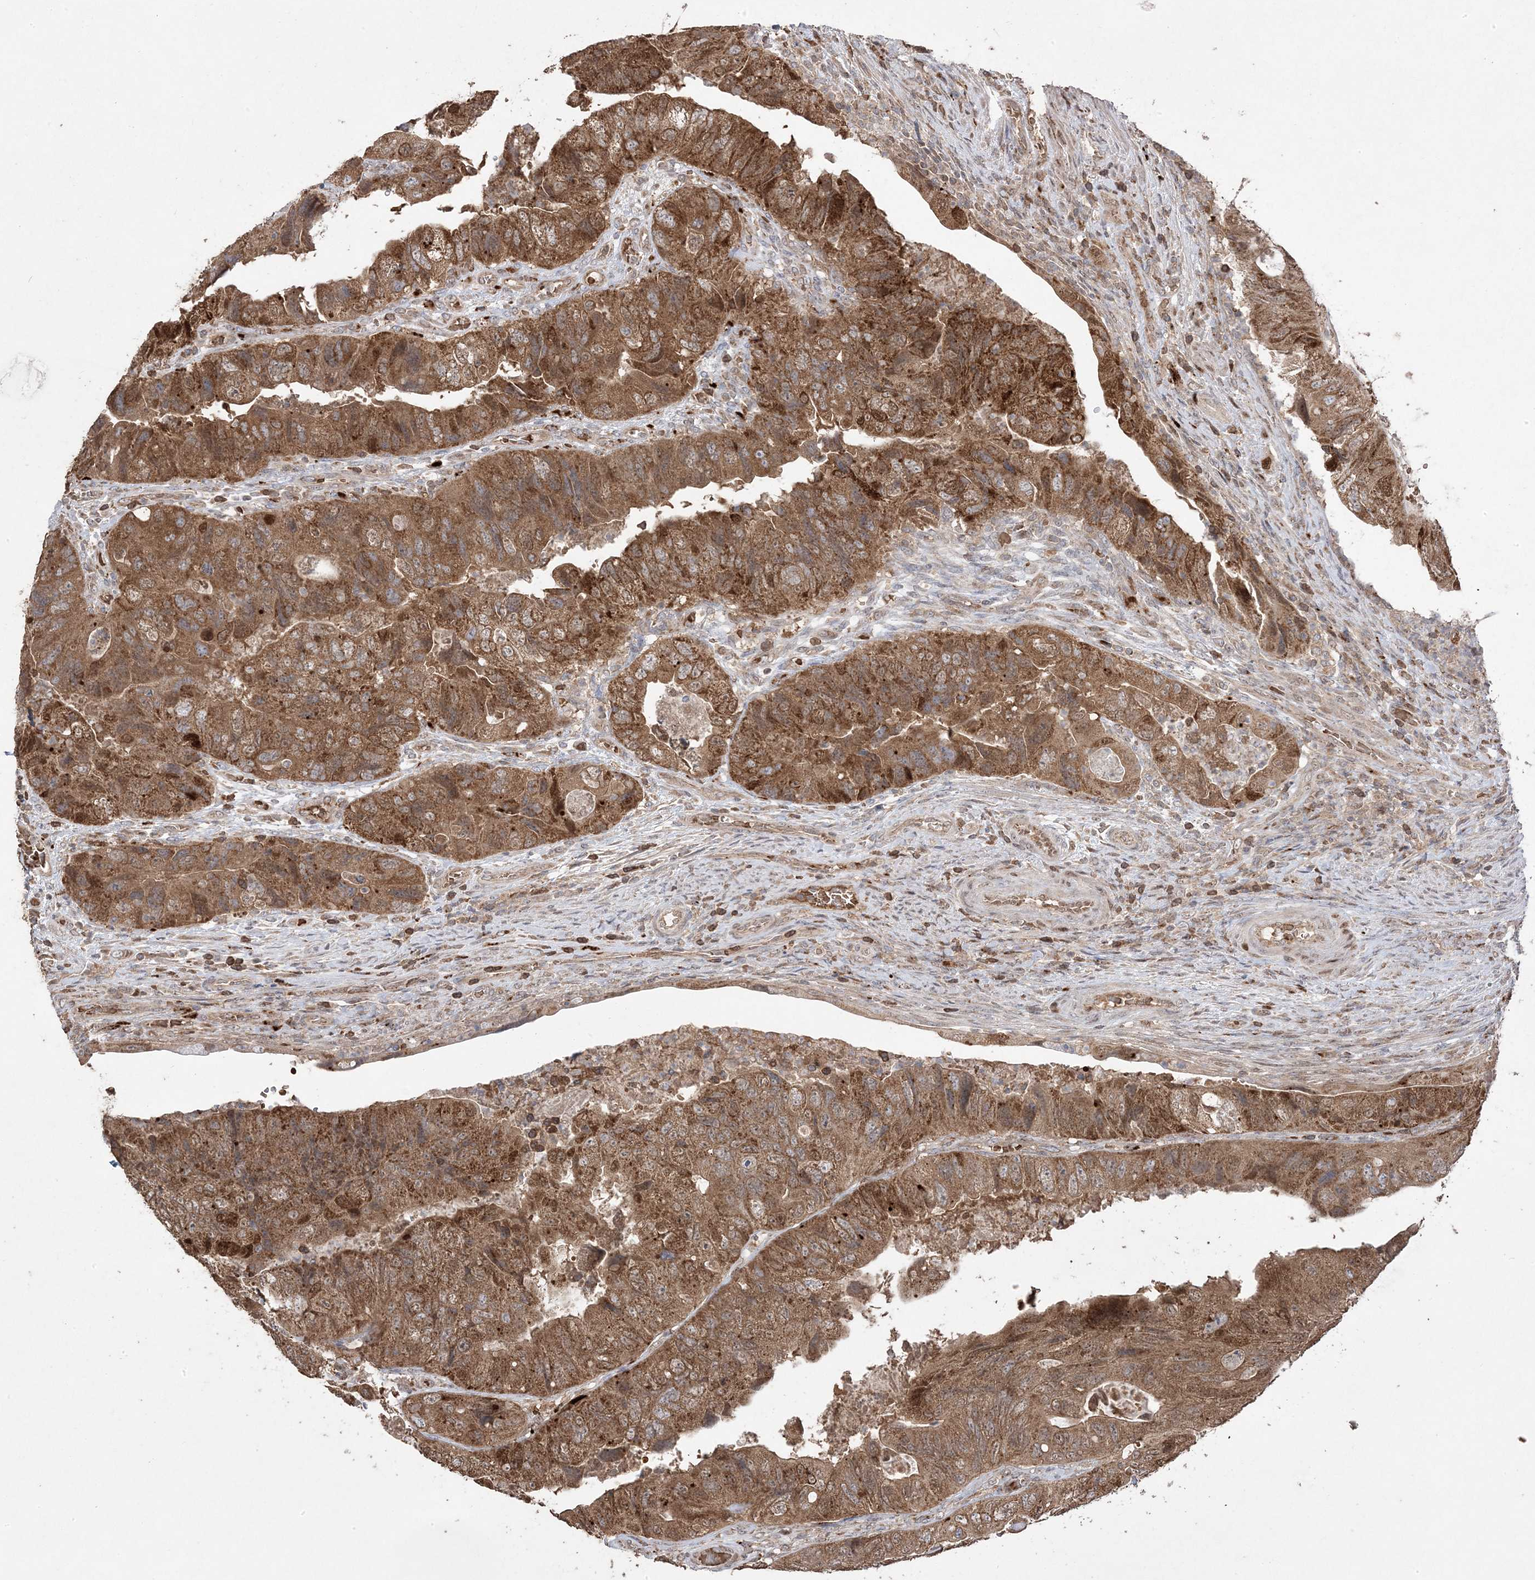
{"staining": {"intensity": "moderate", "quantity": ">75%", "location": "cytoplasmic/membranous"}, "tissue": "colorectal cancer", "cell_type": "Tumor cells", "image_type": "cancer", "snomed": [{"axis": "morphology", "description": "Adenocarcinoma, NOS"}, {"axis": "topography", "description": "Rectum"}], "caption": "Protein staining exhibits moderate cytoplasmic/membranous positivity in approximately >75% of tumor cells in colorectal cancer.", "gene": "PPOX", "patient": {"sex": "male", "age": 63}}